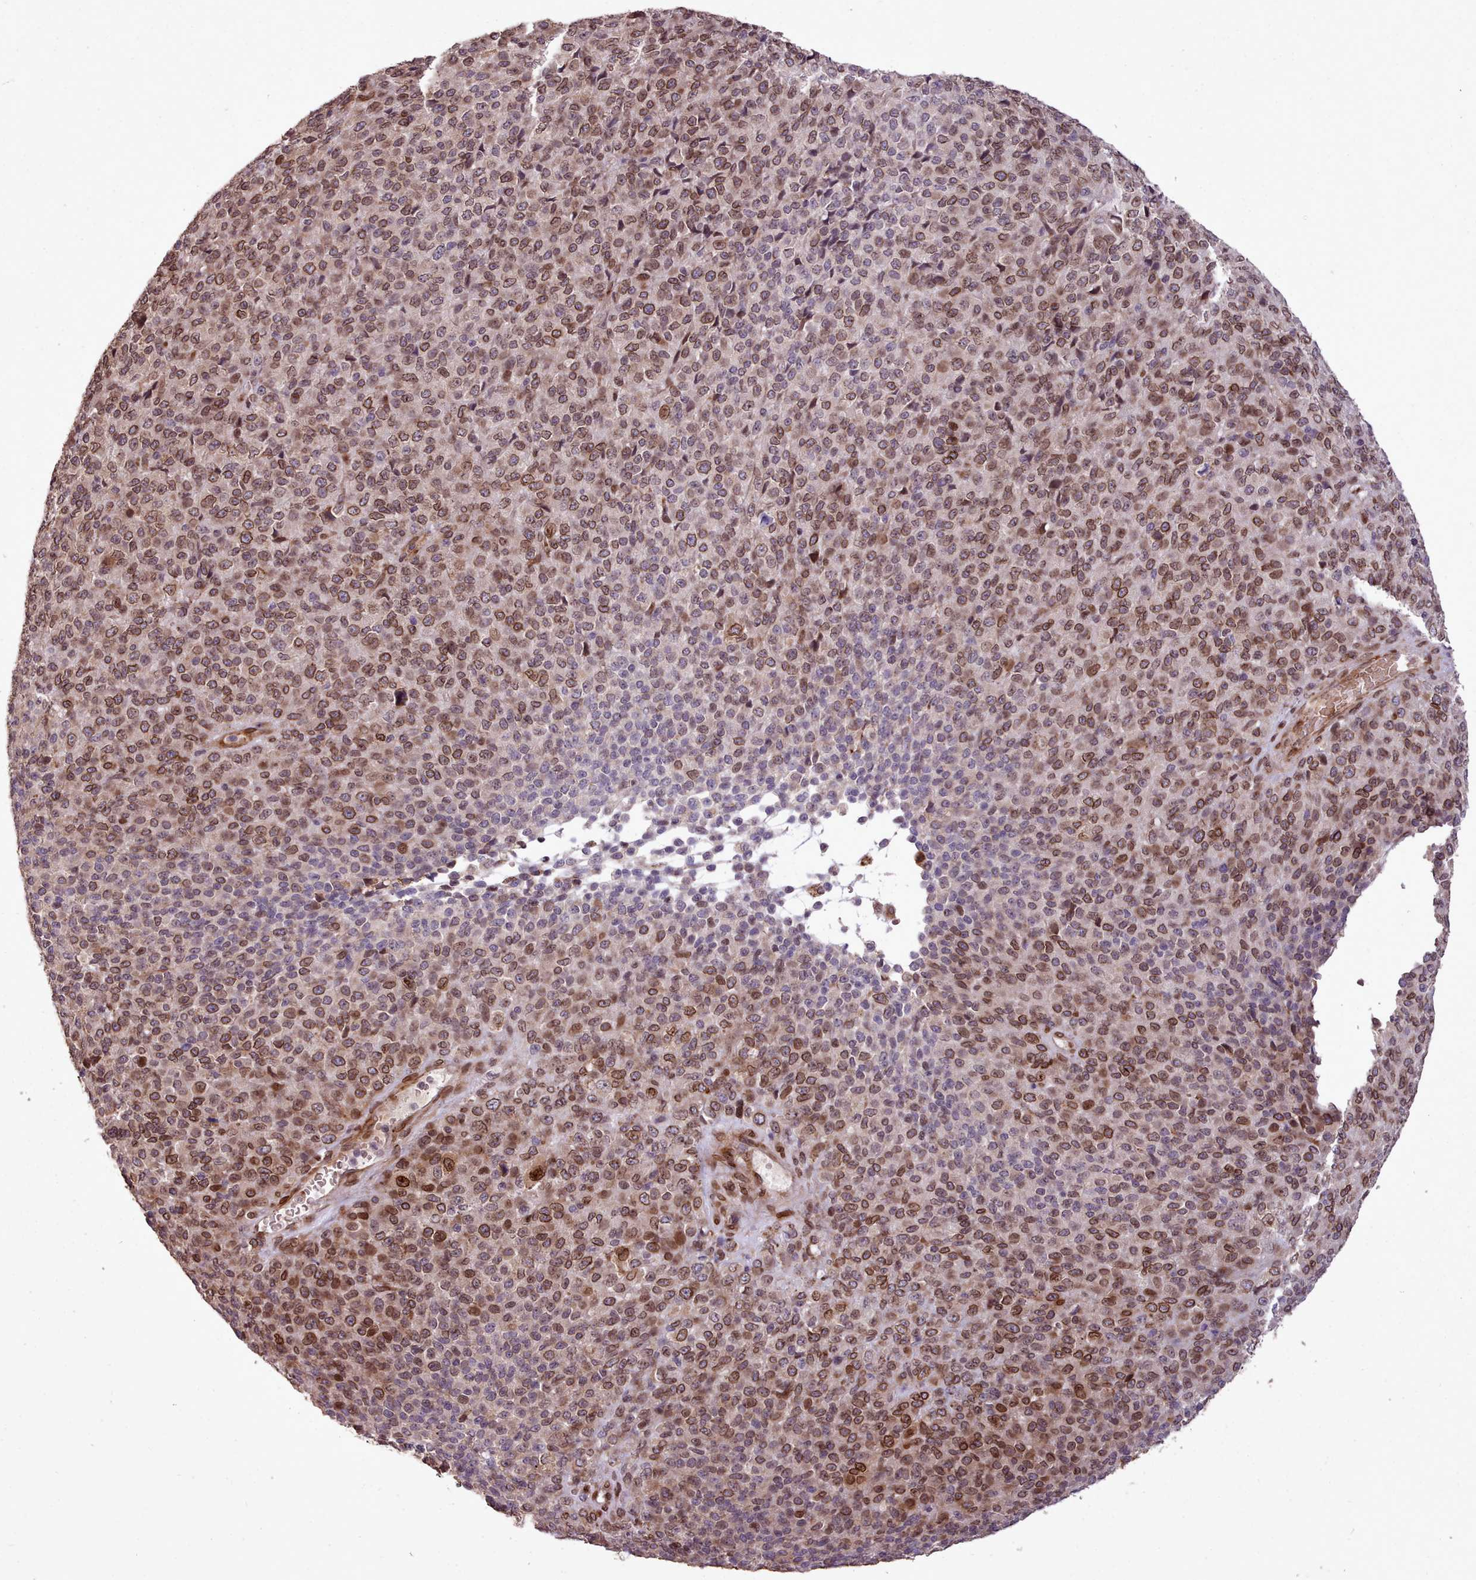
{"staining": {"intensity": "strong", "quantity": ">75%", "location": "cytoplasmic/membranous,nuclear"}, "tissue": "melanoma", "cell_type": "Tumor cells", "image_type": "cancer", "snomed": [{"axis": "morphology", "description": "Malignant melanoma, Metastatic site"}, {"axis": "topography", "description": "Brain"}], "caption": "DAB immunohistochemical staining of malignant melanoma (metastatic site) reveals strong cytoplasmic/membranous and nuclear protein positivity in about >75% of tumor cells. (DAB IHC, brown staining for protein, blue staining for nuclei).", "gene": "CABP1", "patient": {"sex": "female", "age": 56}}